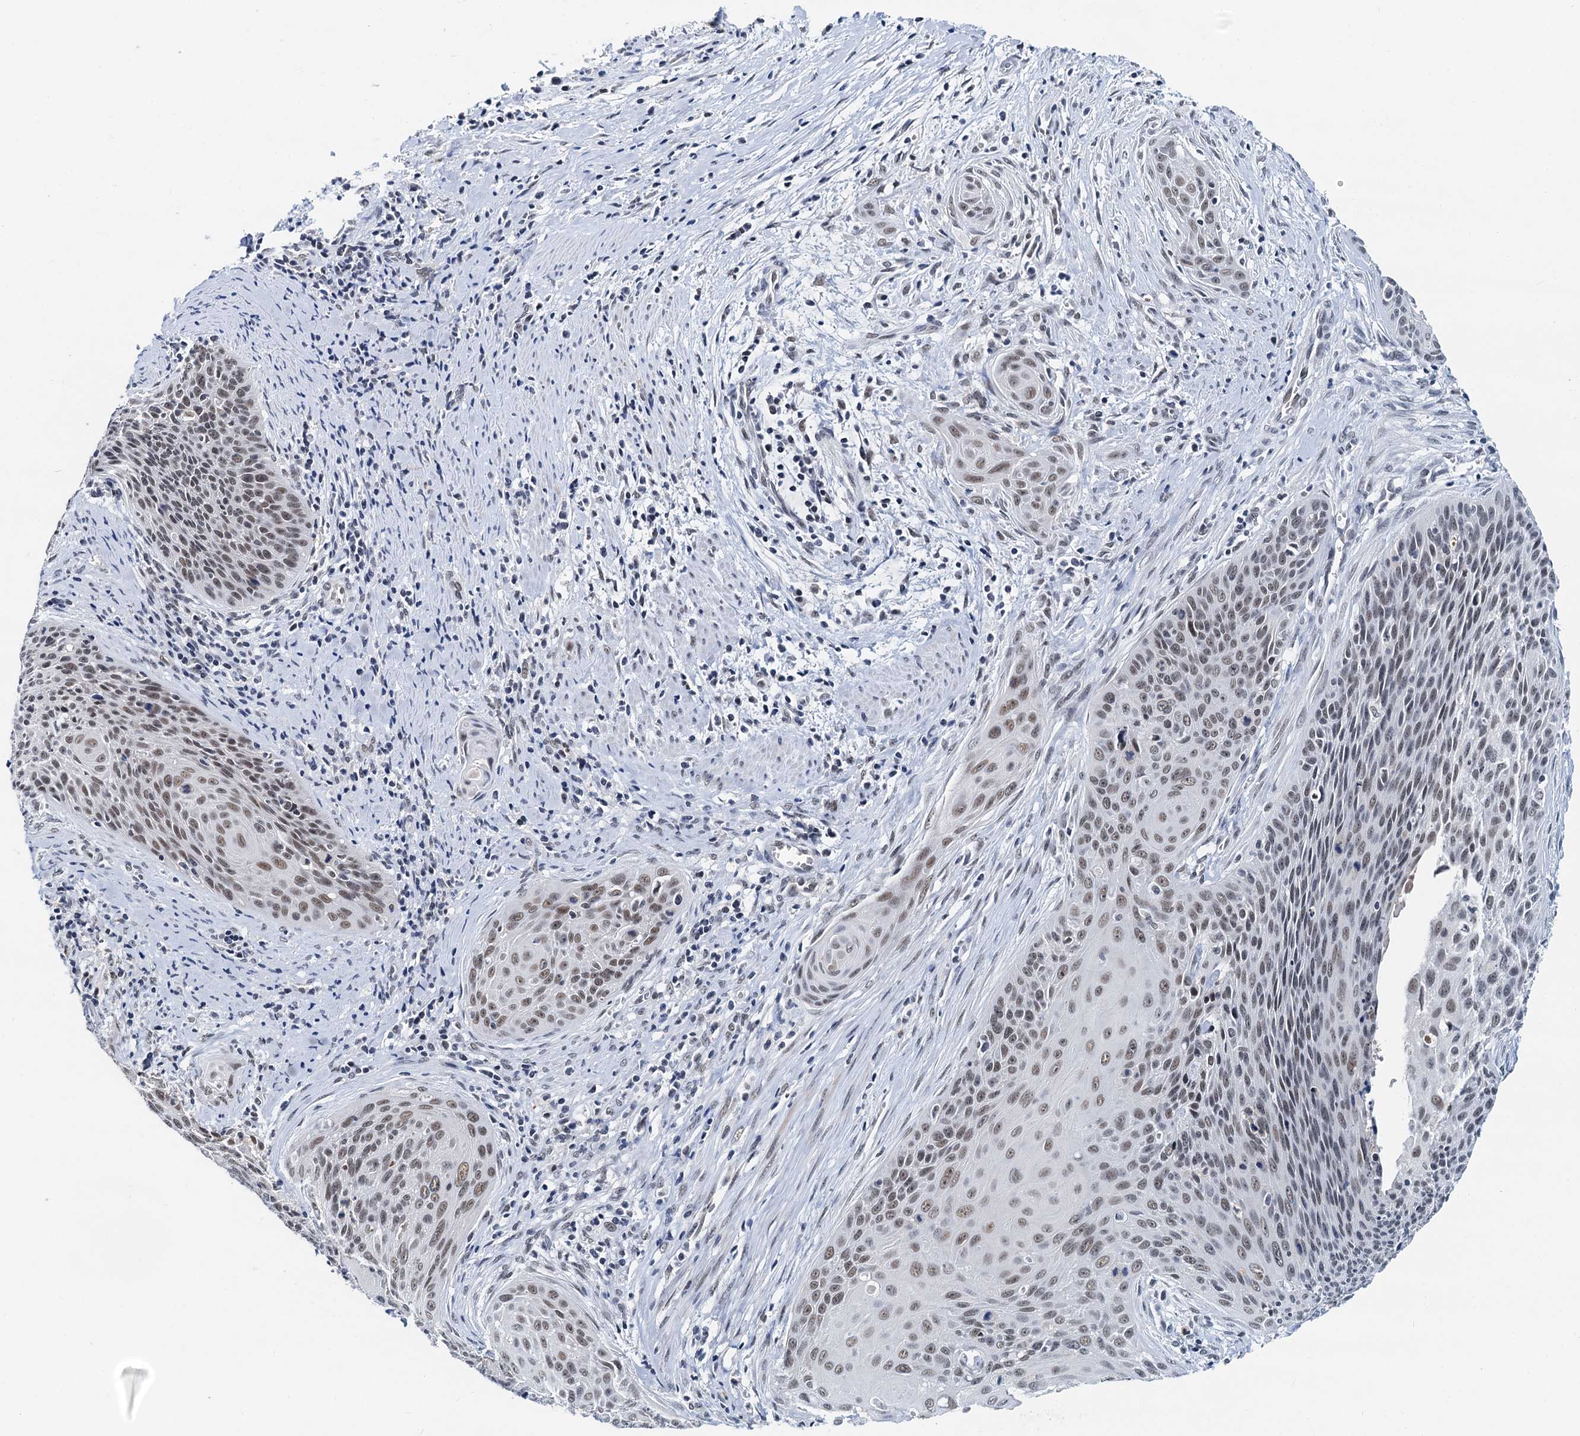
{"staining": {"intensity": "moderate", "quantity": ">75%", "location": "nuclear"}, "tissue": "cervical cancer", "cell_type": "Tumor cells", "image_type": "cancer", "snomed": [{"axis": "morphology", "description": "Squamous cell carcinoma, NOS"}, {"axis": "topography", "description": "Cervix"}], "caption": "Immunohistochemical staining of human squamous cell carcinoma (cervical) shows medium levels of moderate nuclear expression in approximately >75% of tumor cells.", "gene": "SNRPD1", "patient": {"sex": "female", "age": 55}}